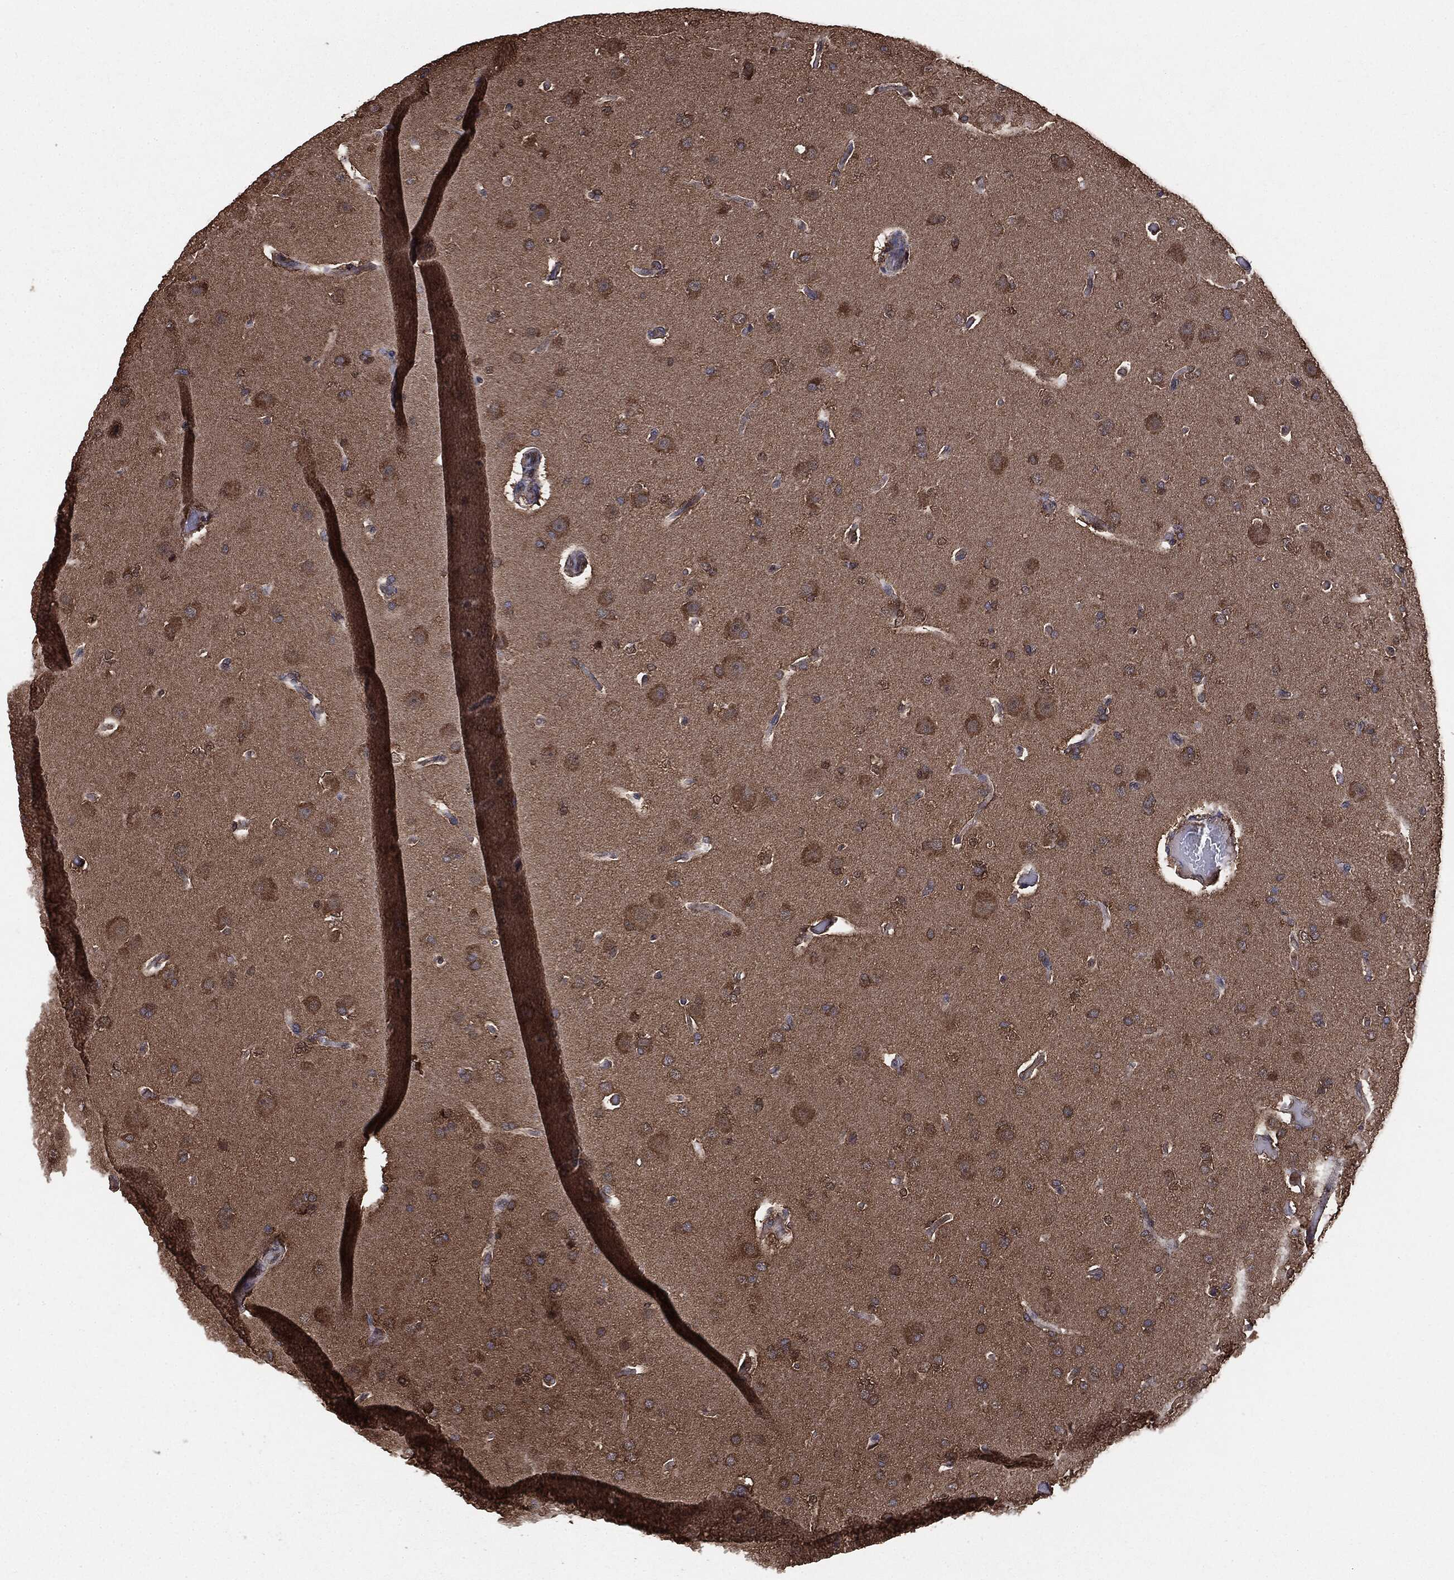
{"staining": {"intensity": "moderate", "quantity": ">75%", "location": "cytoplasmic/membranous"}, "tissue": "glioma", "cell_type": "Tumor cells", "image_type": "cancer", "snomed": [{"axis": "morphology", "description": "Glioma, malignant, Low grade"}, {"axis": "topography", "description": "Brain"}], "caption": "IHC histopathology image of neoplastic tissue: human glioma stained using immunohistochemistry displays medium levels of moderate protein expression localized specifically in the cytoplasmic/membranous of tumor cells, appearing as a cytoplasmic/membranous brown color.", "gene": "NME1", "patient": {"sex": "male", "age": 41}}